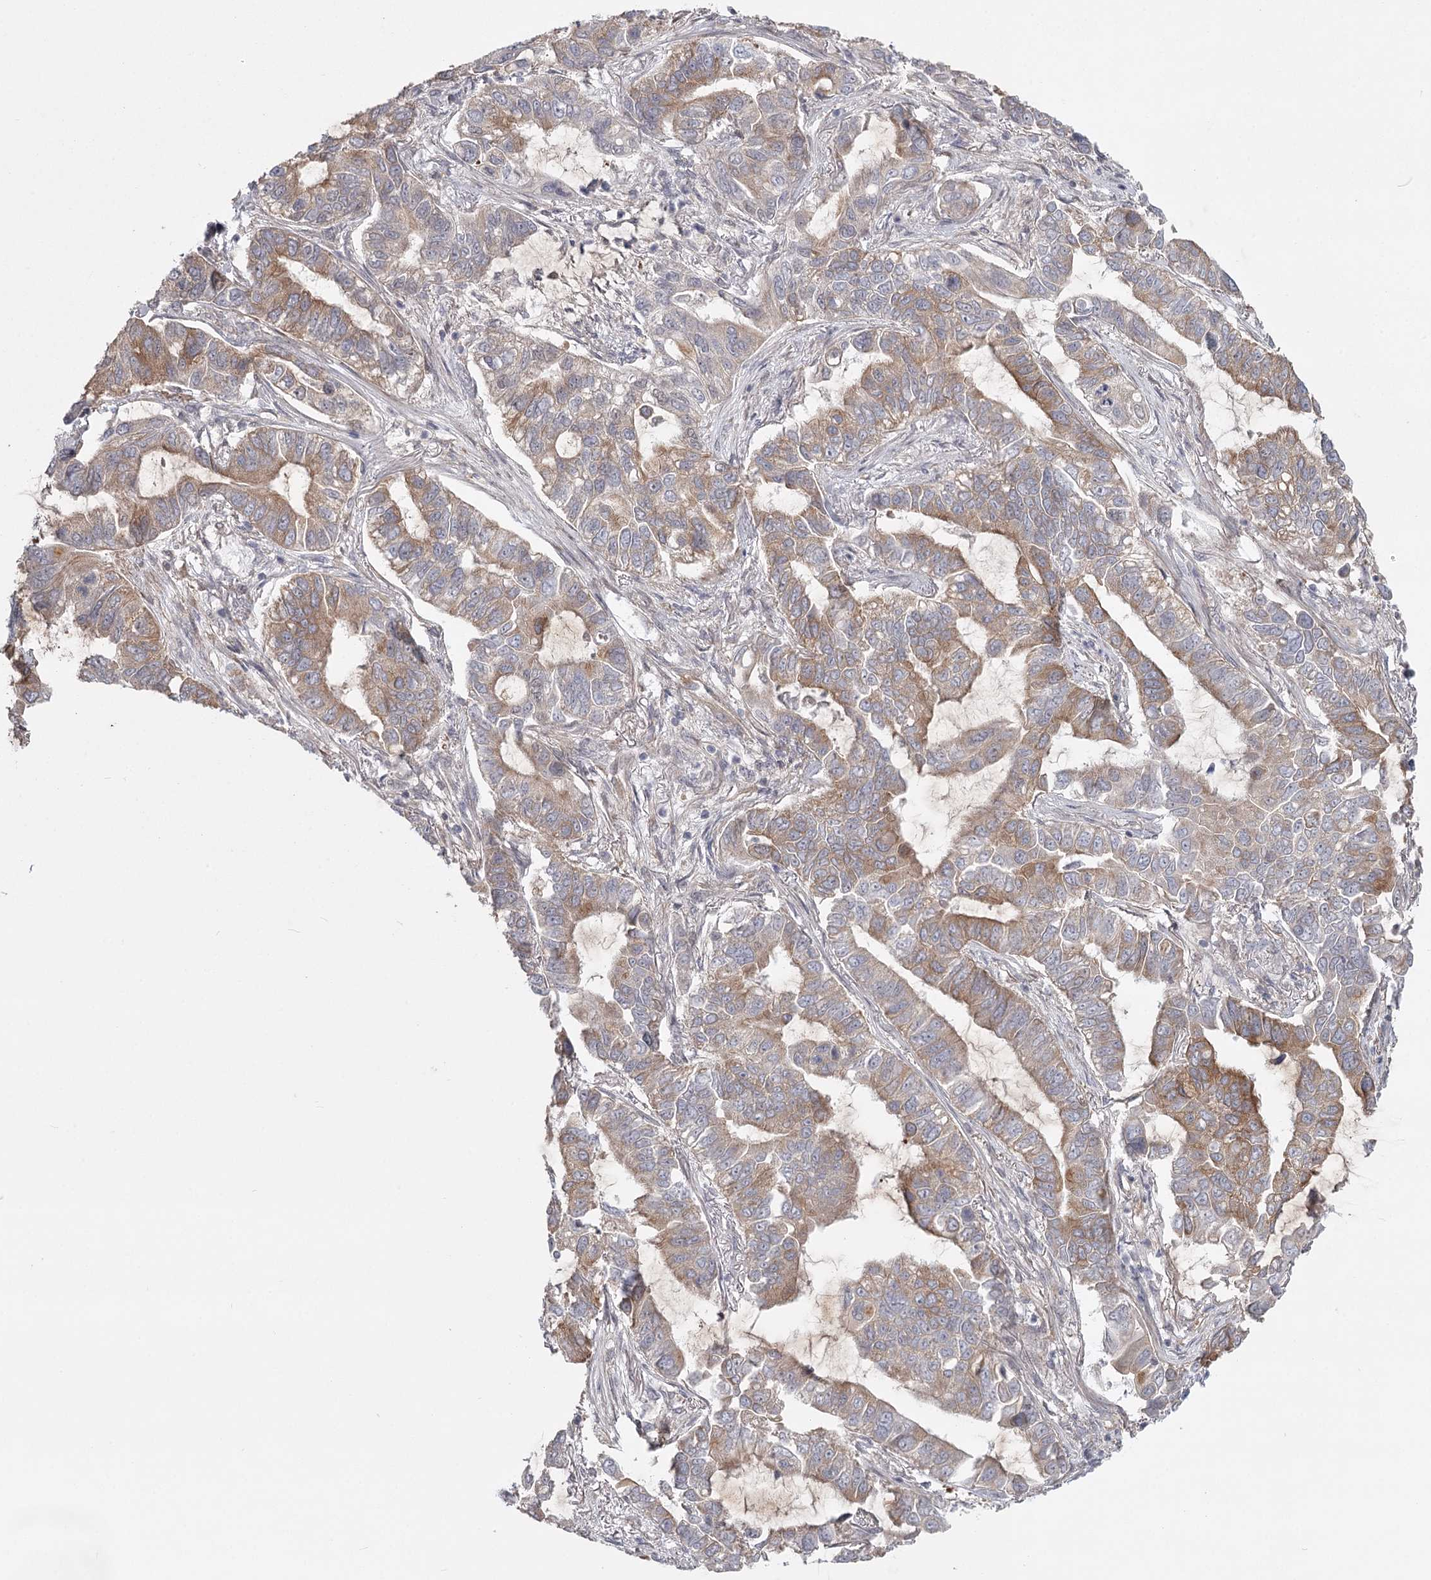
{"staining": {"intensity": "moderate", "quantity": "25%-75%", "location": "cytoplasmic/membranous,nuclear"}, "tissue": "lung cancer", "cell_type": "Tumor cells", "image_type": "cancer", "snomed": [{"axis": "morphology", "description": "Adenocarcinoma, NOS"}, {"axis": "topography", "description": "Lung"}], "caption": "Moderate cytoplasmic/membranous and nuclear expression for a protein is appreciated in approximately 25%-75% of tumor cells of adenocarcinoma (lung) using immunohistochemistry.", "gene": "CCNG2", "patient": {"sex": "male", "age": 64}}